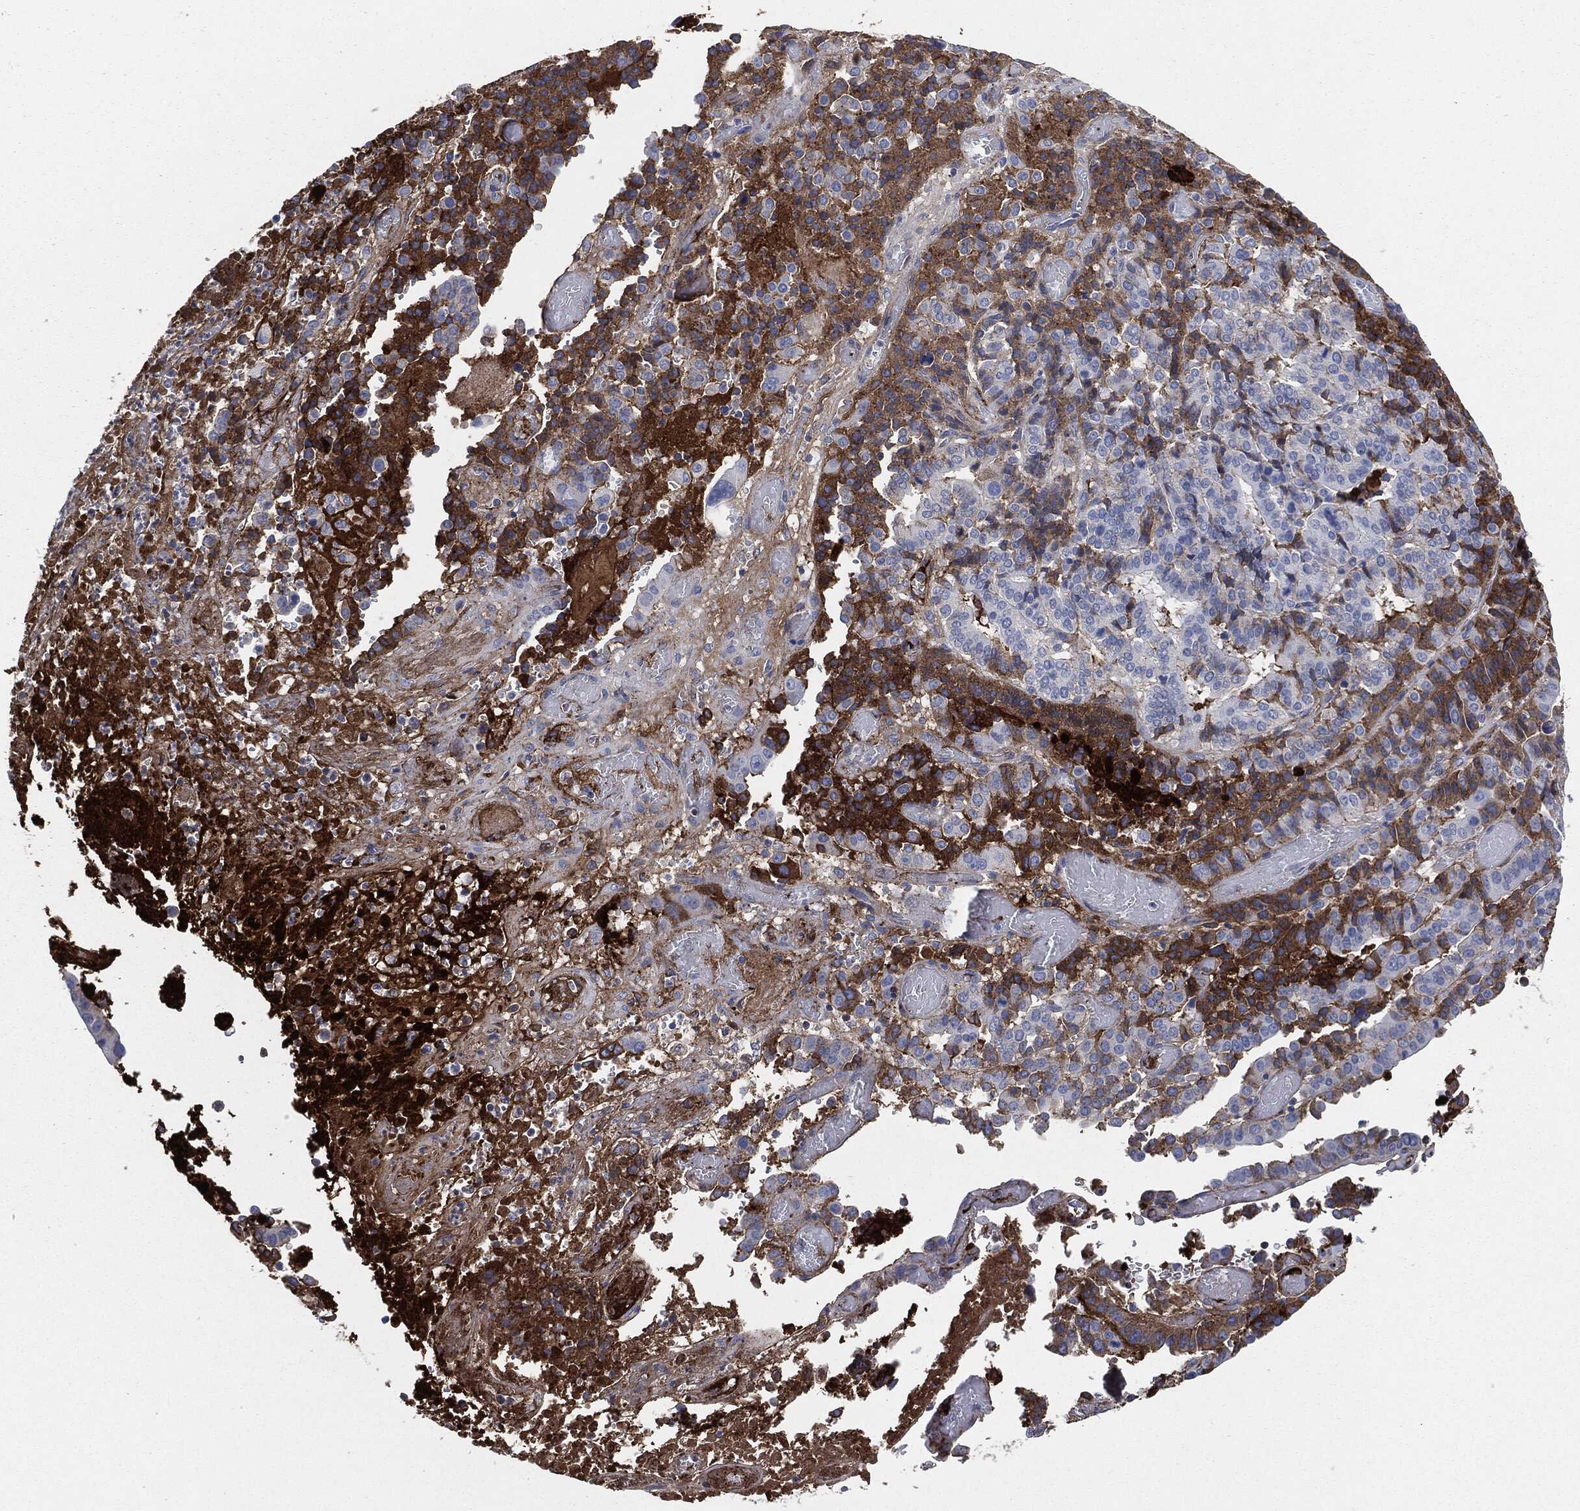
{"staining": {"intensity": "strong", "quantity": "25%-75%", "location": "cytoplasmic/membranous"}, "tissue": "stomach cancer", "cell_type": "Tumor cells", "image_type": "cancer", "snomed": [{"axis": "morphology", "description": "Adenocarcinoma, NOS"}, {"axis": "topography", "description": "Stomach"}], "caption": "IHC of adenocarcinoma (stomach) exhibits high levels of strong cytoplasmic/membranous positivity in approximately 25%-75% of tumor cells.", "gene": "APOB", "patient": {"sex": "male", "age": 48}}